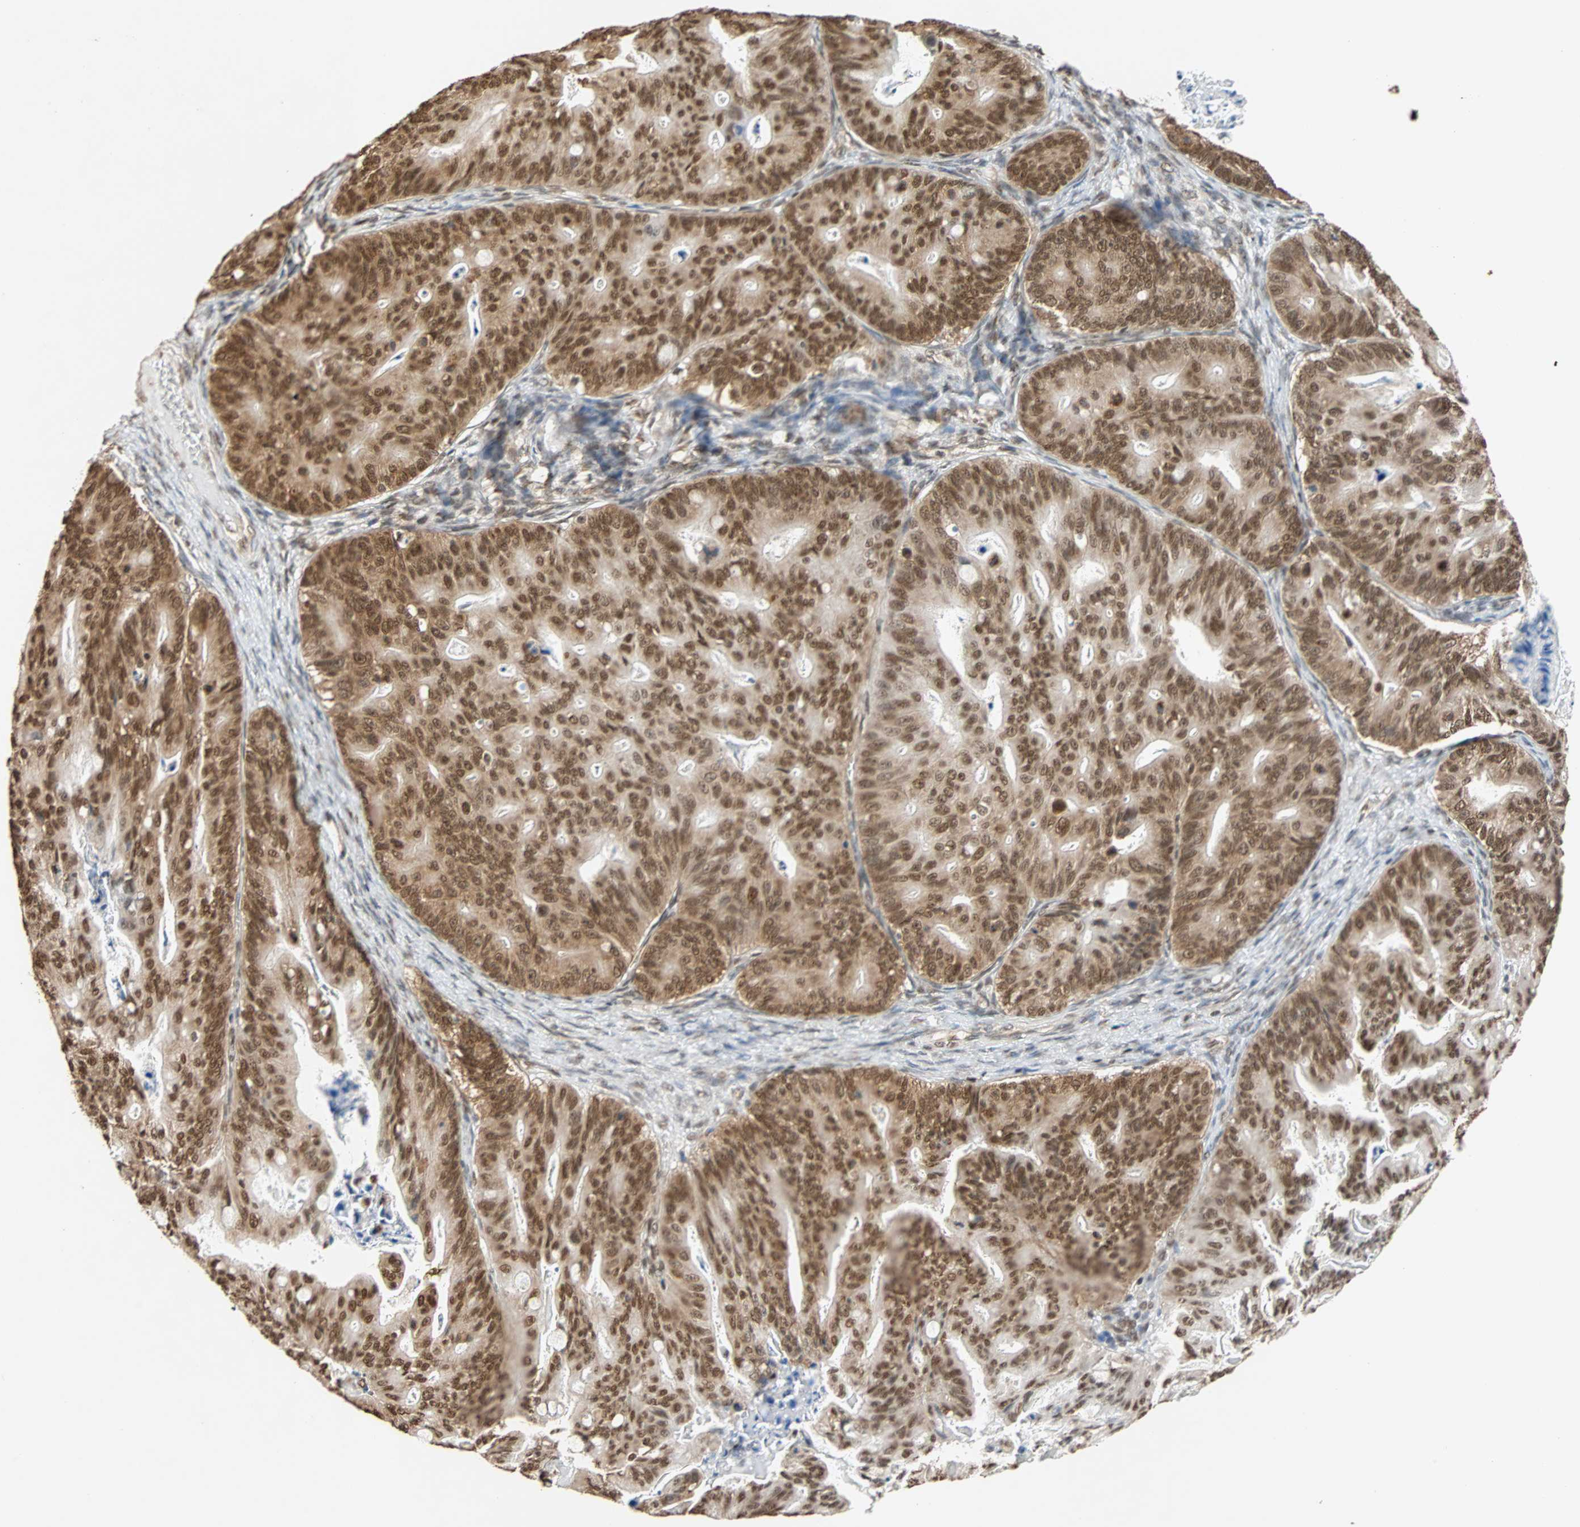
{"staining": {"intensity": "strong", "quantity": ">75%", "location": "nuclear"}, "tissue": "ovarian cancer", "cell_type": "Tumor cells", "image_type": "cancer", "snomed": [{"axis": "morphology", "description": "Cystadenocarcinoma, mucinous, NOS"}, {"axis": "topography", "description": "Ovary"}], "caption": "A high amount of strong nuclear positivity is present in approximately >75% of tumor cells in ovarian cancer tissue. (Stains: DAB in brown, nuclei in blue, Microscopy: brightfield microscopy at high magnification).", "gene": "DAZAP1", "patient": {"sex": "female", "age": 36}}